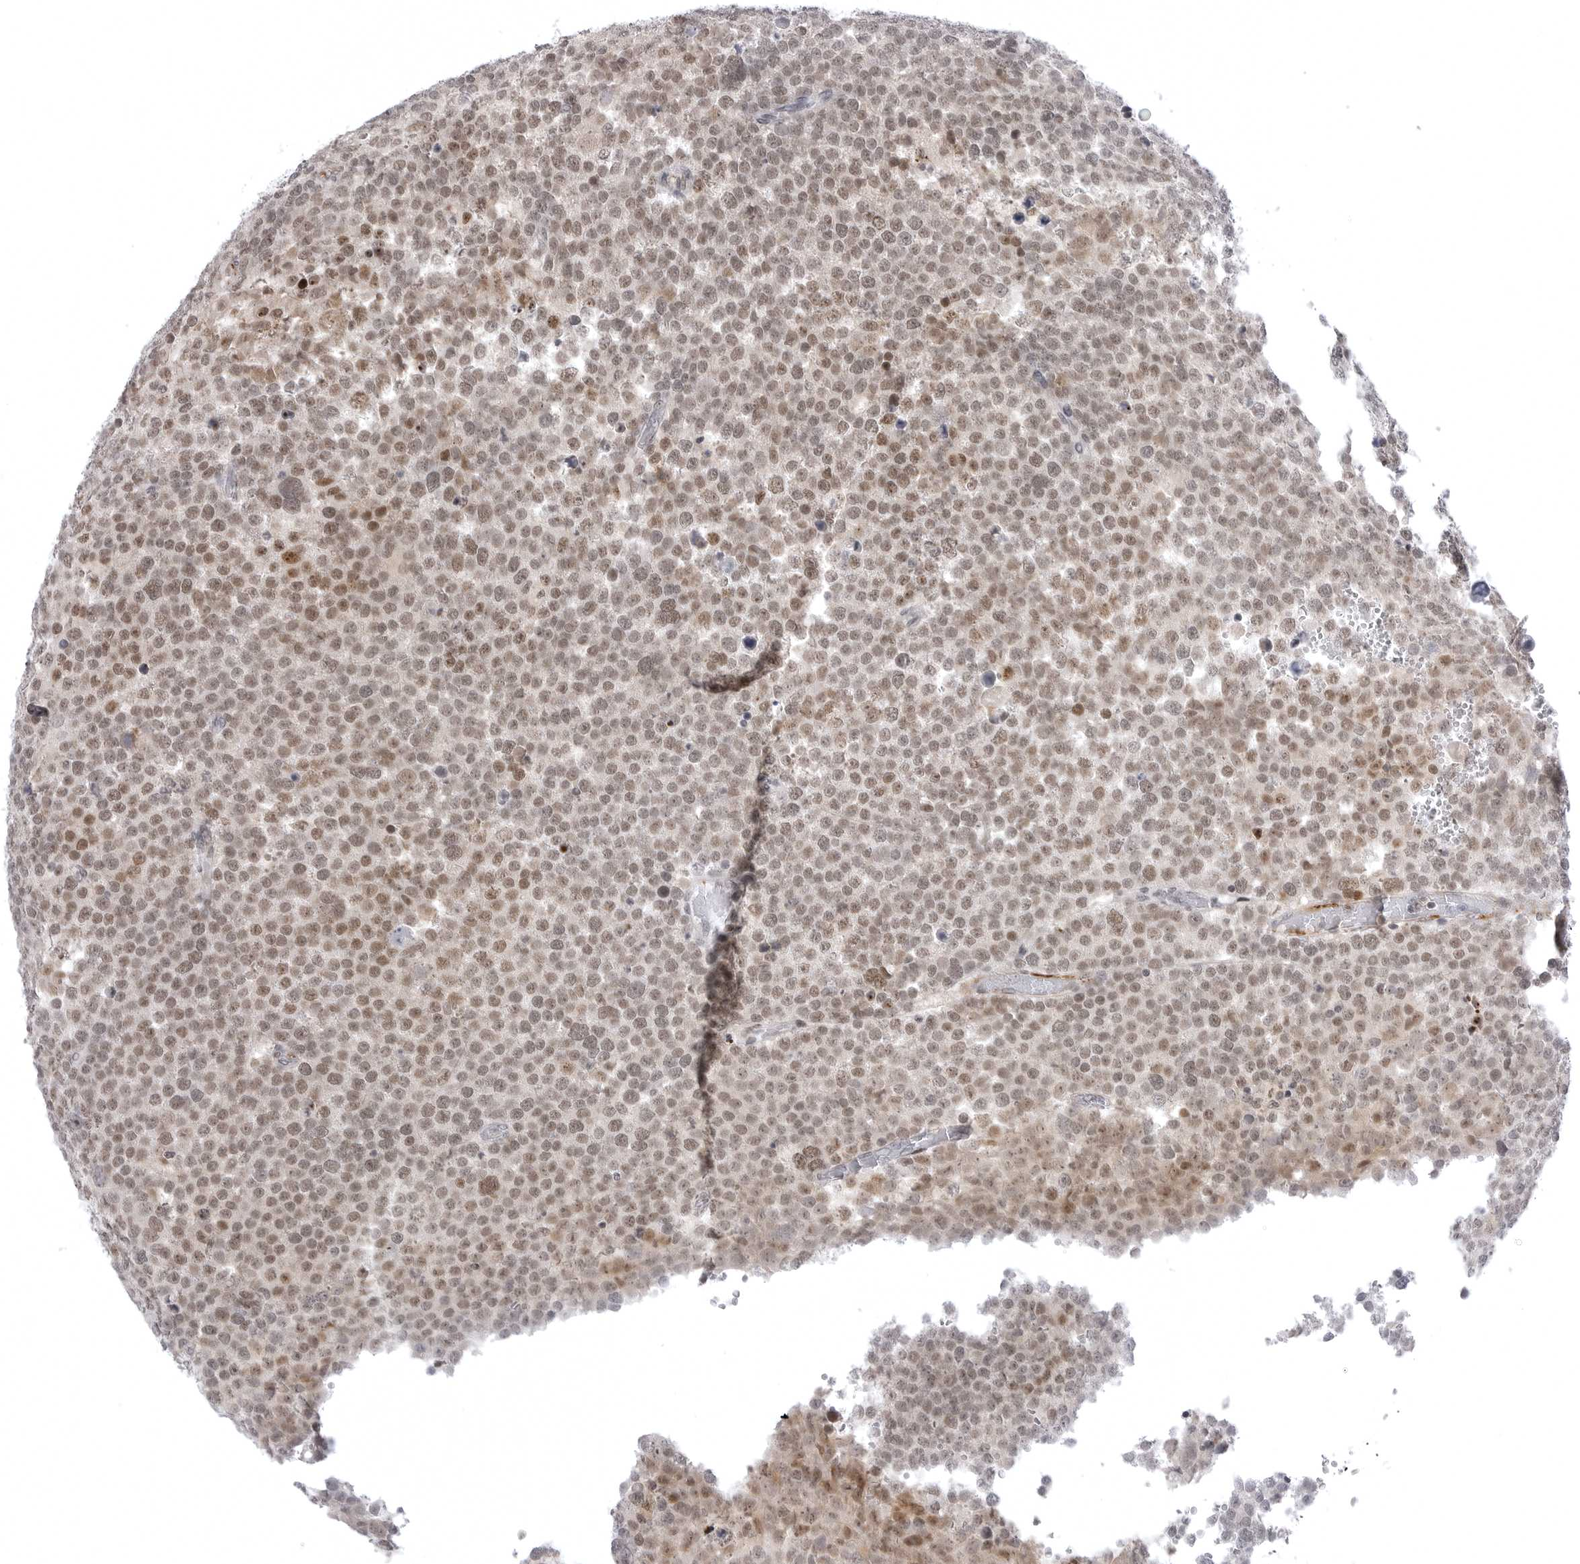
{"staining": {"intensity": "moderate", "quantity": ">75%", "location": "nuclear"}, "tissue": "testis cancer", "cell_type": "Tumor cells", "image_type": "cancer", "snomed": [{"axis": "morphology", "description": "Seminoma, NOS"}, {"axis": "topography", "description": "Testis"}], "caption": "IHC micrograph of testis cancer stained for a protein (brown), which exhibits medium levels of moderate nuclear staining in about >75% of tumor cells.", "gene": "PTK2B", "patient": {"sex": "male", "age": 71}}